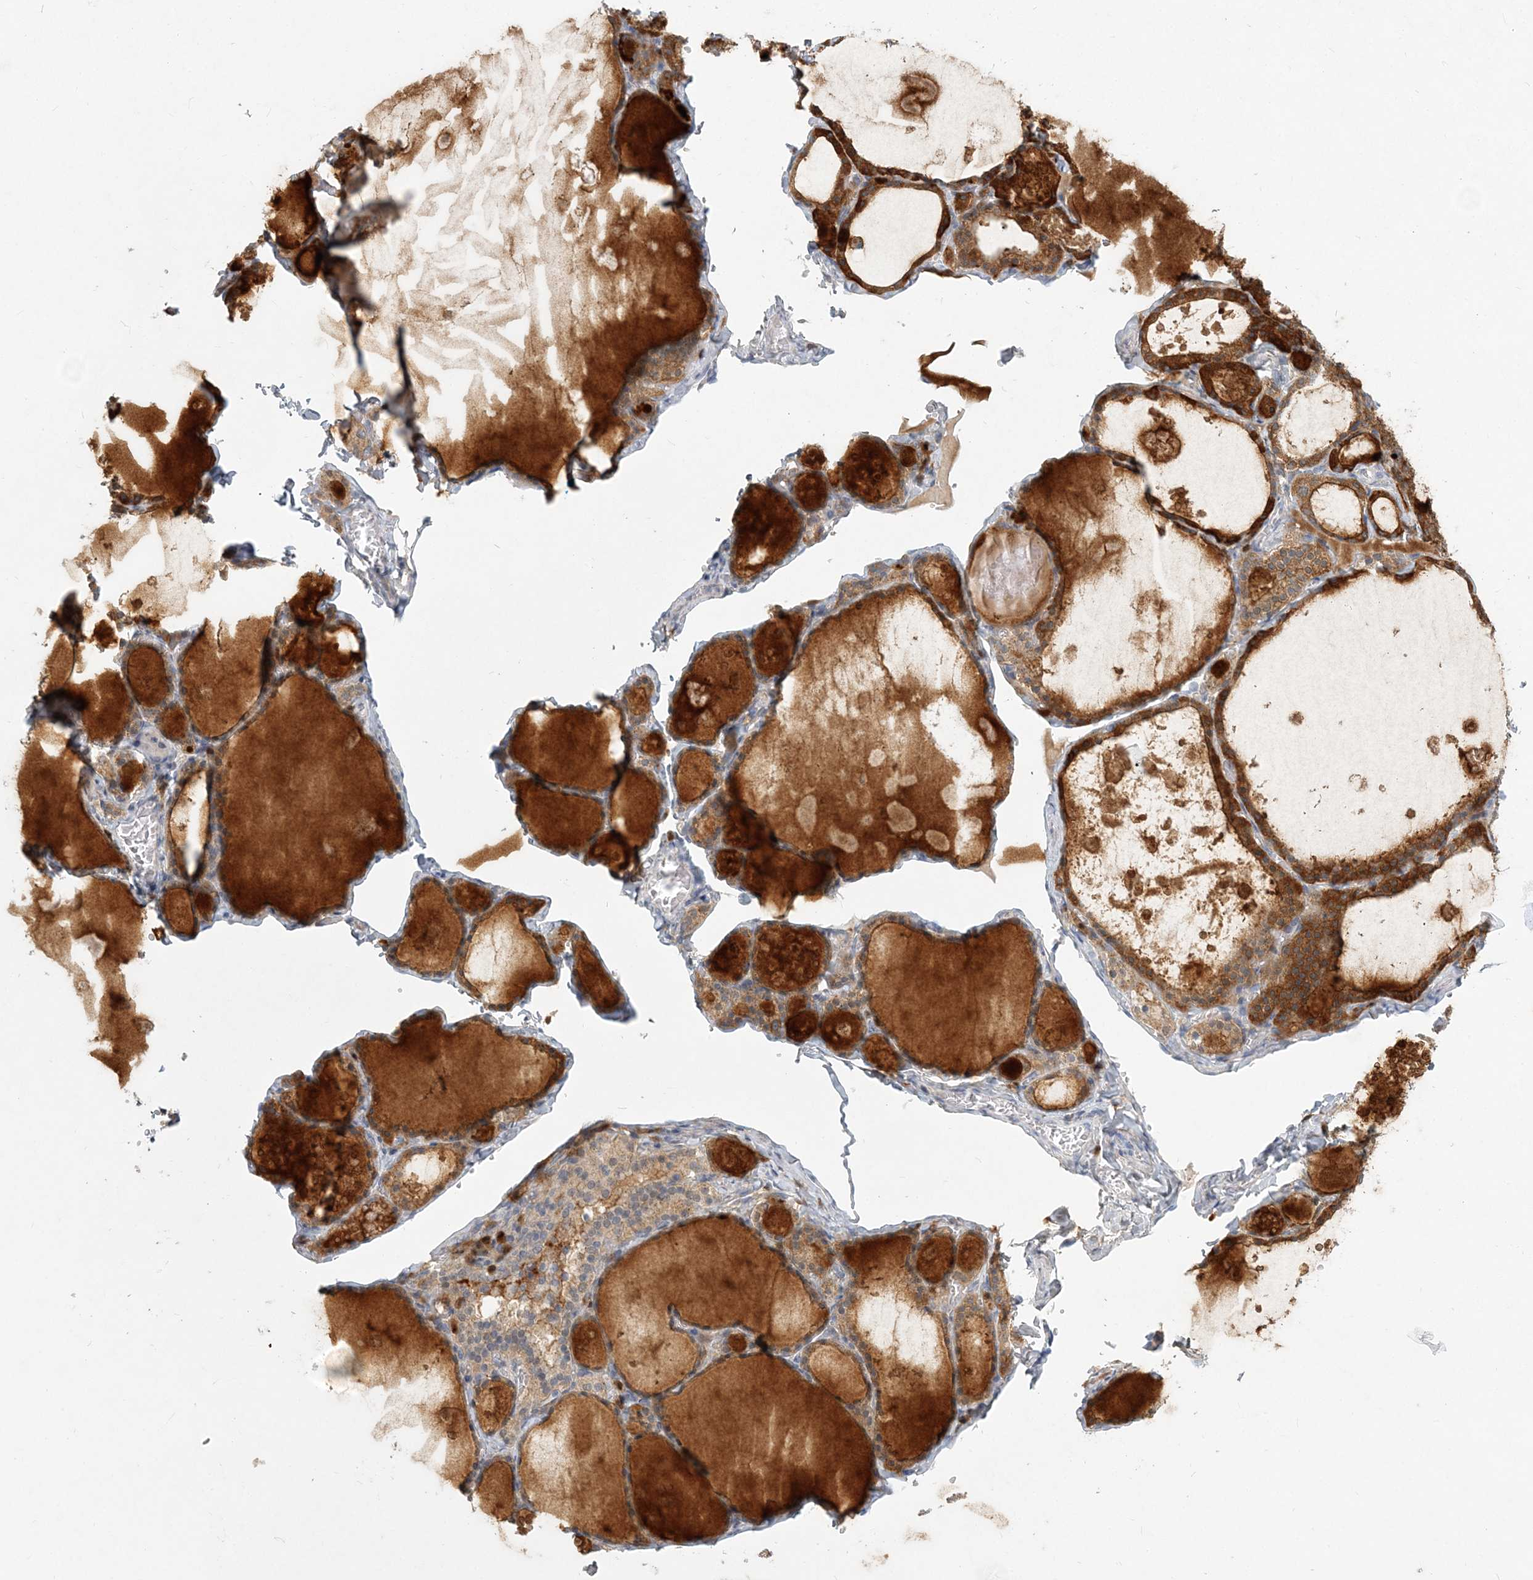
{"staining": {"intensity": "moderate", "quantity": "25%-75%", "location": "cytoplasmic/membranous"}, "tissue": "thyroid gland", "cell_type": "Glandular cells", "image_type": "normal", "snomed": [{"axis": "morphology", "description": "Normal tissue, NOS"}, {"axis": "topography", "description": "Thyroid gland"}], "caption": "The immunohistochemical stain labels moderate cytoplasmic/membranous expression in glandular cells of unremarkable thyroid gland. (Stains: DAB in brown, nuclei in blue, Microscopy: brightfield microscopy at high magnification).", "gene": "GMPPA", "patient": {"sex": "male", "age": 56}}